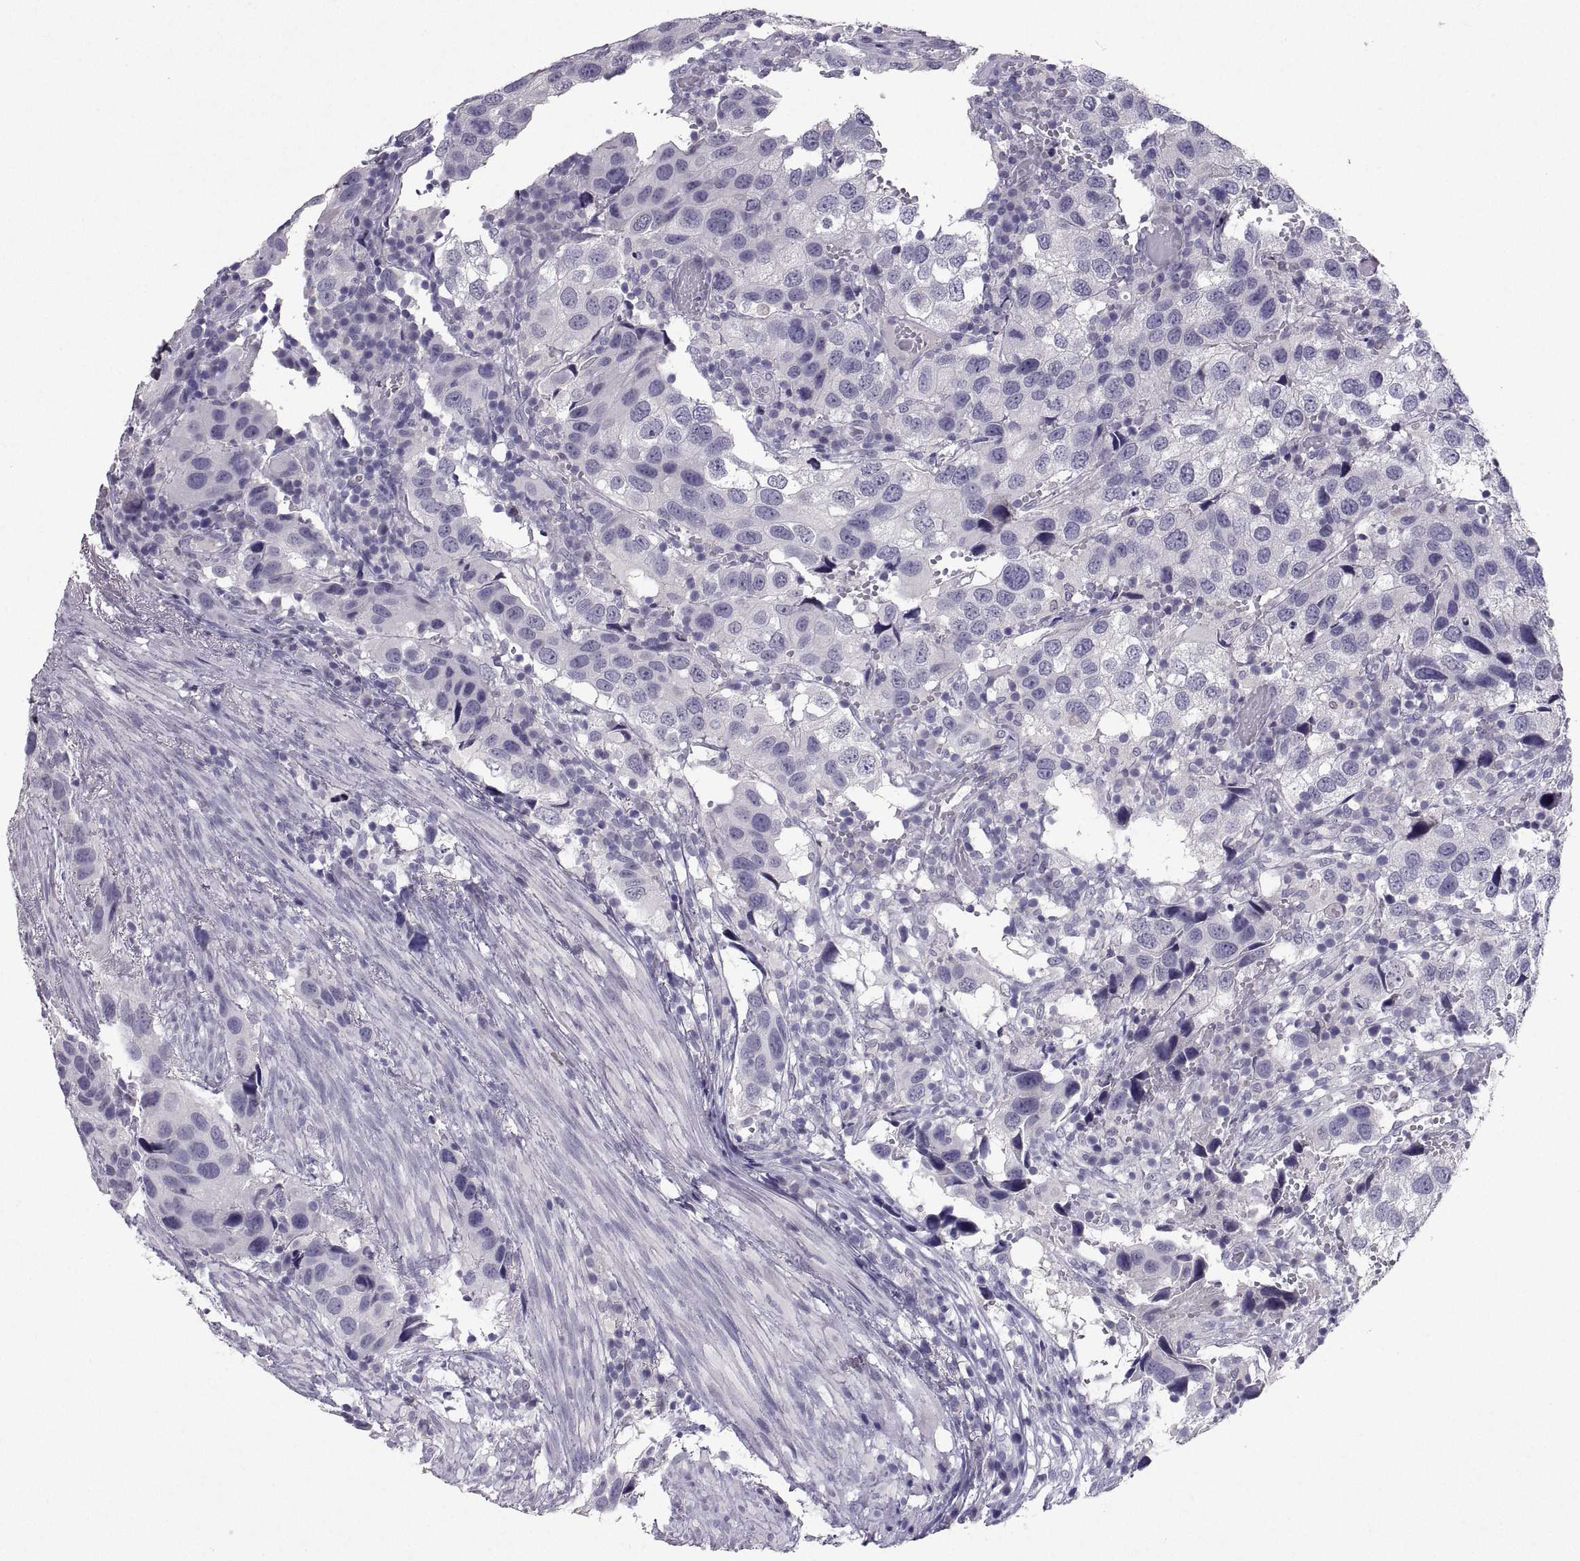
{"staining": {"intensity": "negative", "quantity": "none", "location": "none"}, "tissue": "urothelial cancer", "cell_type": "Tumor cells", "image_type": "cancer", "snomed": [{"axis": "morphology", "description": "Urothelial carcinoma, High grade"}, {"axis": "topography", "description": "Urinary bladder"}], "caption": "Protein analysis of urothelial cancer demonstrates no significant expression in tumor cells. (DAB IHC with hematoxylin counter stain).", "gene": "SOX21", "patient": {"sex": "male", "age": 79}}